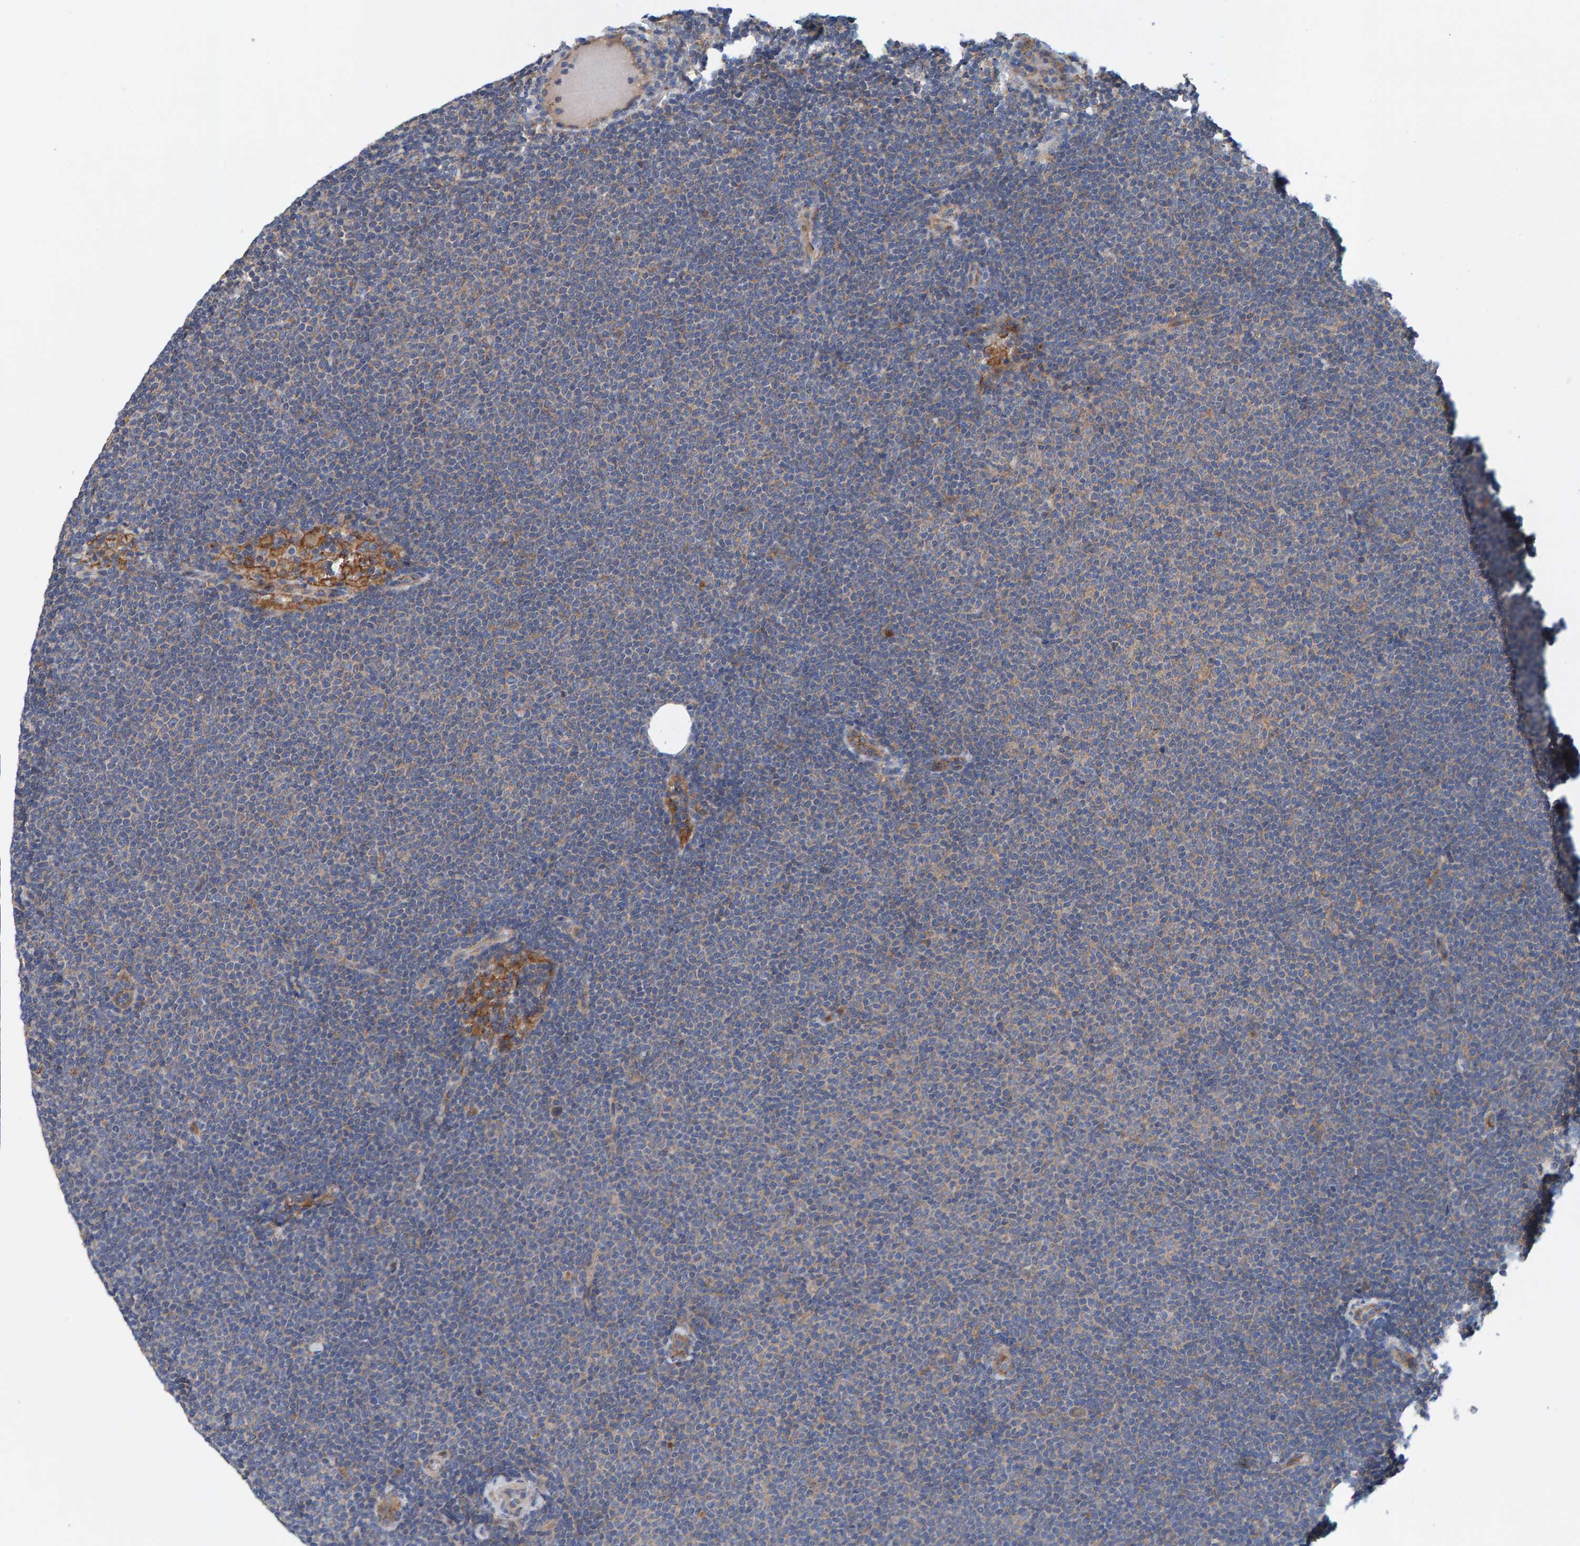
{"staining": {"intensity": "weak", "quantity": "25%-75%", "location": "cytoplasmic/membranous"}, "tissue": "lymphoma", "cell_type": "Tumor cells", "image_type": "cancer", "snomed": [{"axis": "morphology", "description": "Malignant lymphoma, non-Hodgkin's type, Low grade"}, {"axis": "topography", "description": "Lymph node"}], "caption": "An image showing weak cytoplasmic/membranous expression in about 25%-75% of tumor cells in lymphoma, as visualized by brown immunohistochemical staining.", "gene": "MKLN1", "patient": {"sex": "female", "age": 53}}